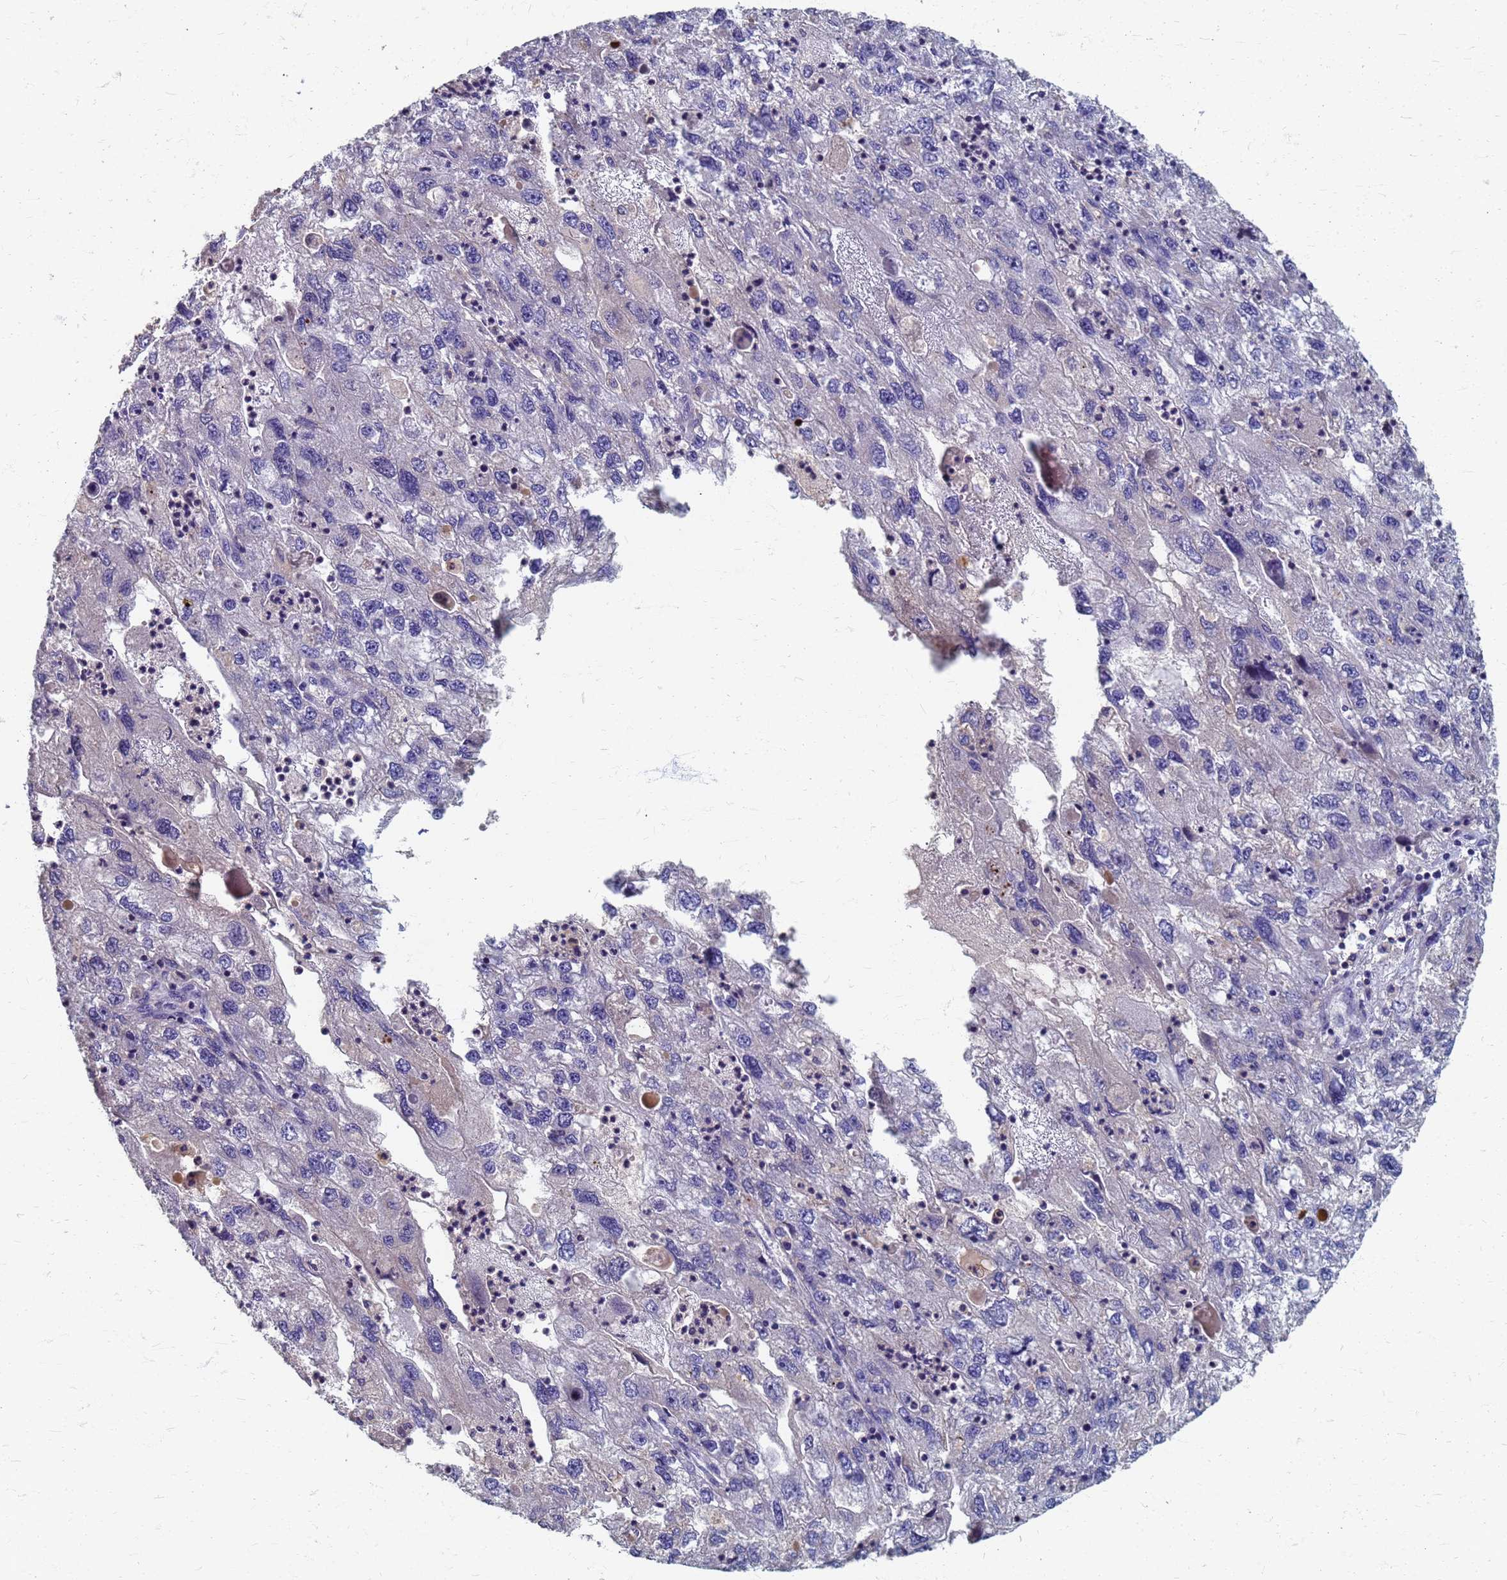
{"staining": {"intensity": "negative", "quantity": "none", "location": "none"}, "tissue": "endometrial cancer", "cell_type": "Tumor cells", "image_type": "cancer", "snomed": [{"axis": "morphology", "description": "Adenocarcinoma, NOS"}, {"axis": "topography", "description": "Endometrium"}], "caption": "DAB (3,3'-diaminobenzidine) immunohistochemical staining of endometrial cancer (adenocarcinoma) exhibits no significant positivity in tumor cells.", "gene": "KRCC1", "patient": {"sex": "female", "age": 49}}